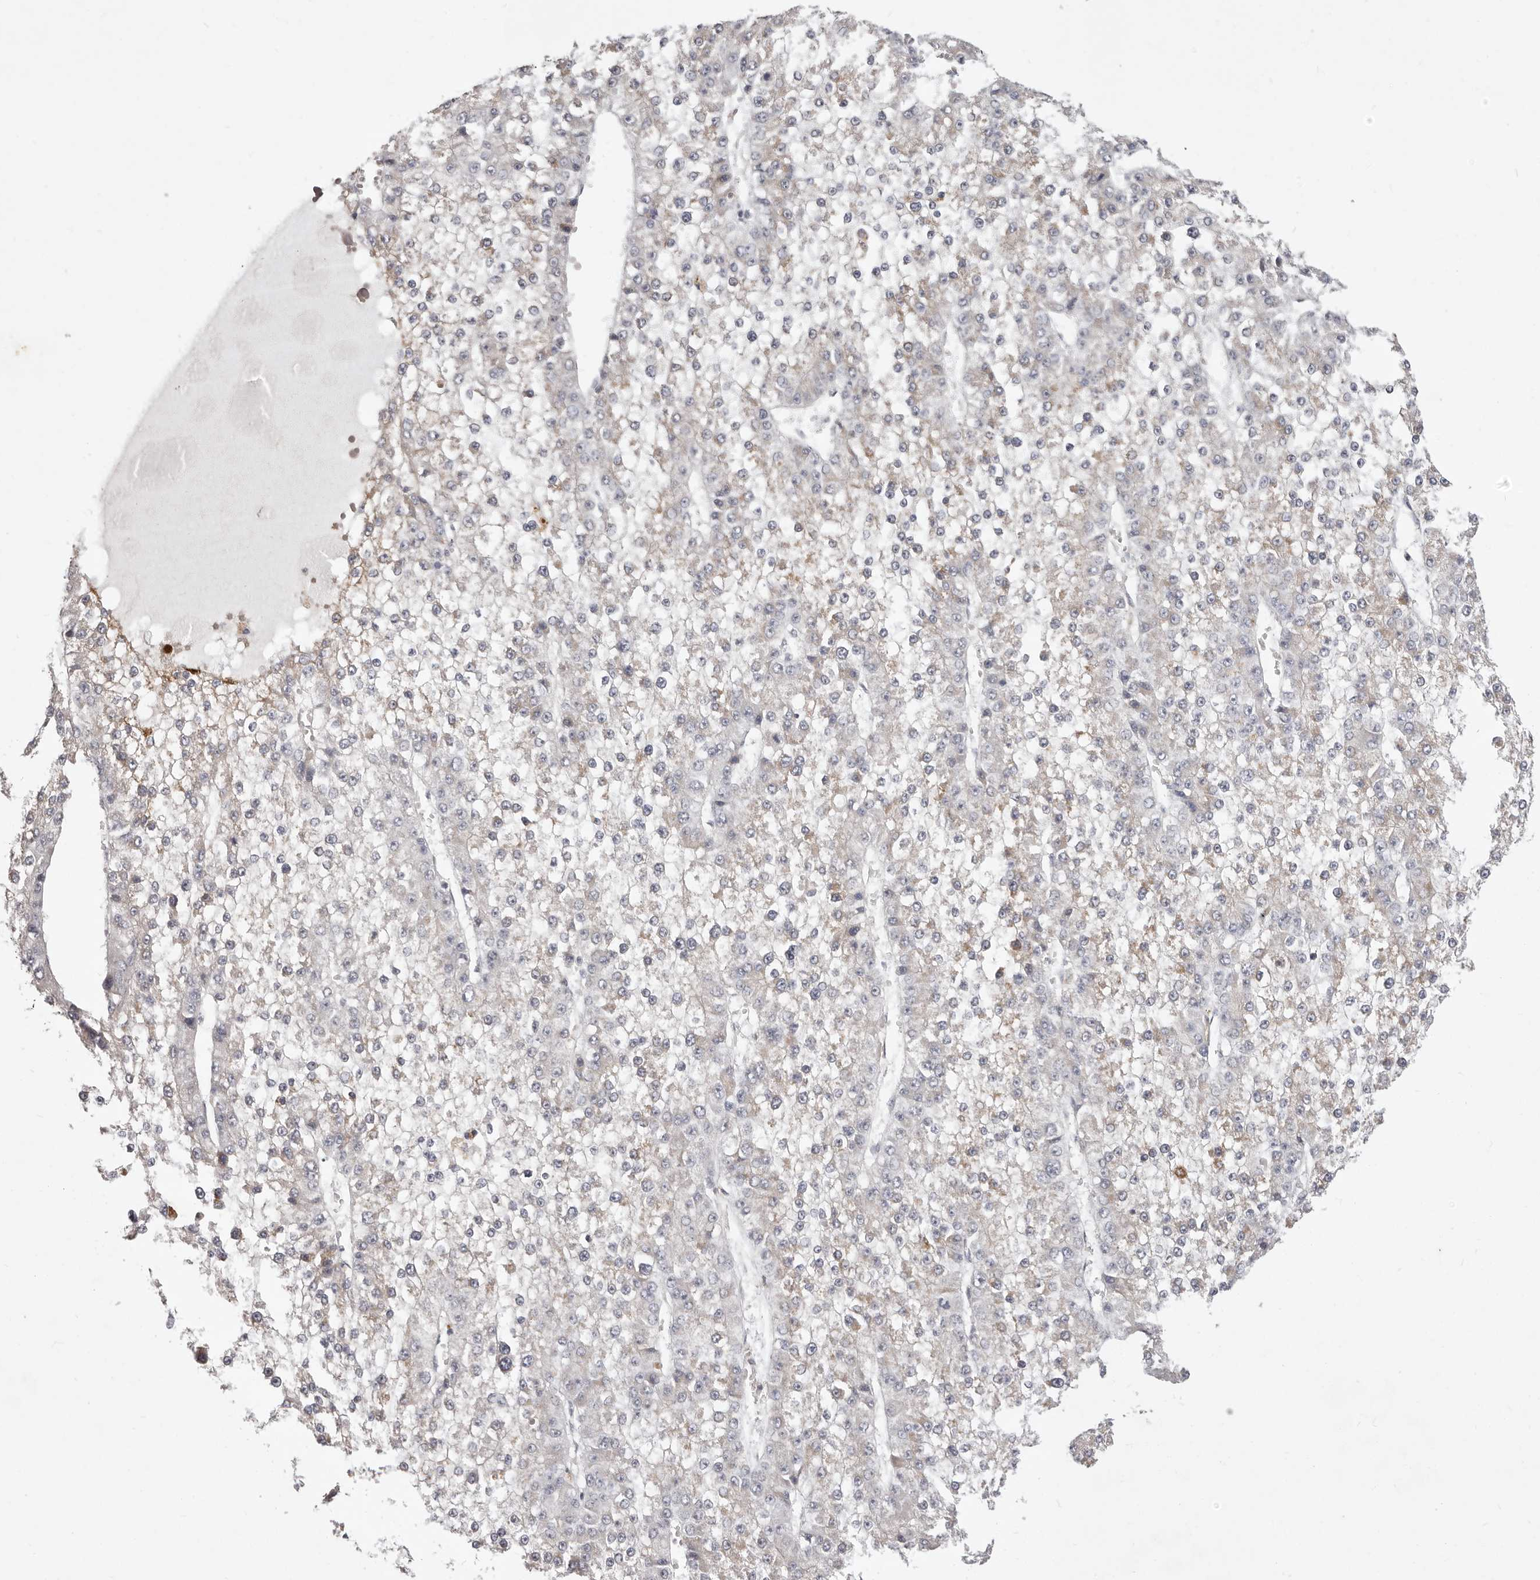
{"staining": {"intensity": "weak", "quantity": "25%-75%", "location": "cytoplasmic/membranous"}, "tissue": "liver cancer", "cell_type": "Tumor cells", "image_type": "cancer", "snomed": [{"axis": "morphology", "description": "Carcinoma, Hepatocellular, NOS"}, {"axis": "topography", "description": "Liver"}], "caption": "Hepatocellular carcinoma (liver) was stained to show a protein in brown. There is low levels of weak cytoplasmic/membranous expression in approximately 25%-75% of tumor cells. (Brightfield microscopy of DAB IHC at high magnification).", "gene": "GARNL3", "patient": {"sex": "female", "age": 73}}